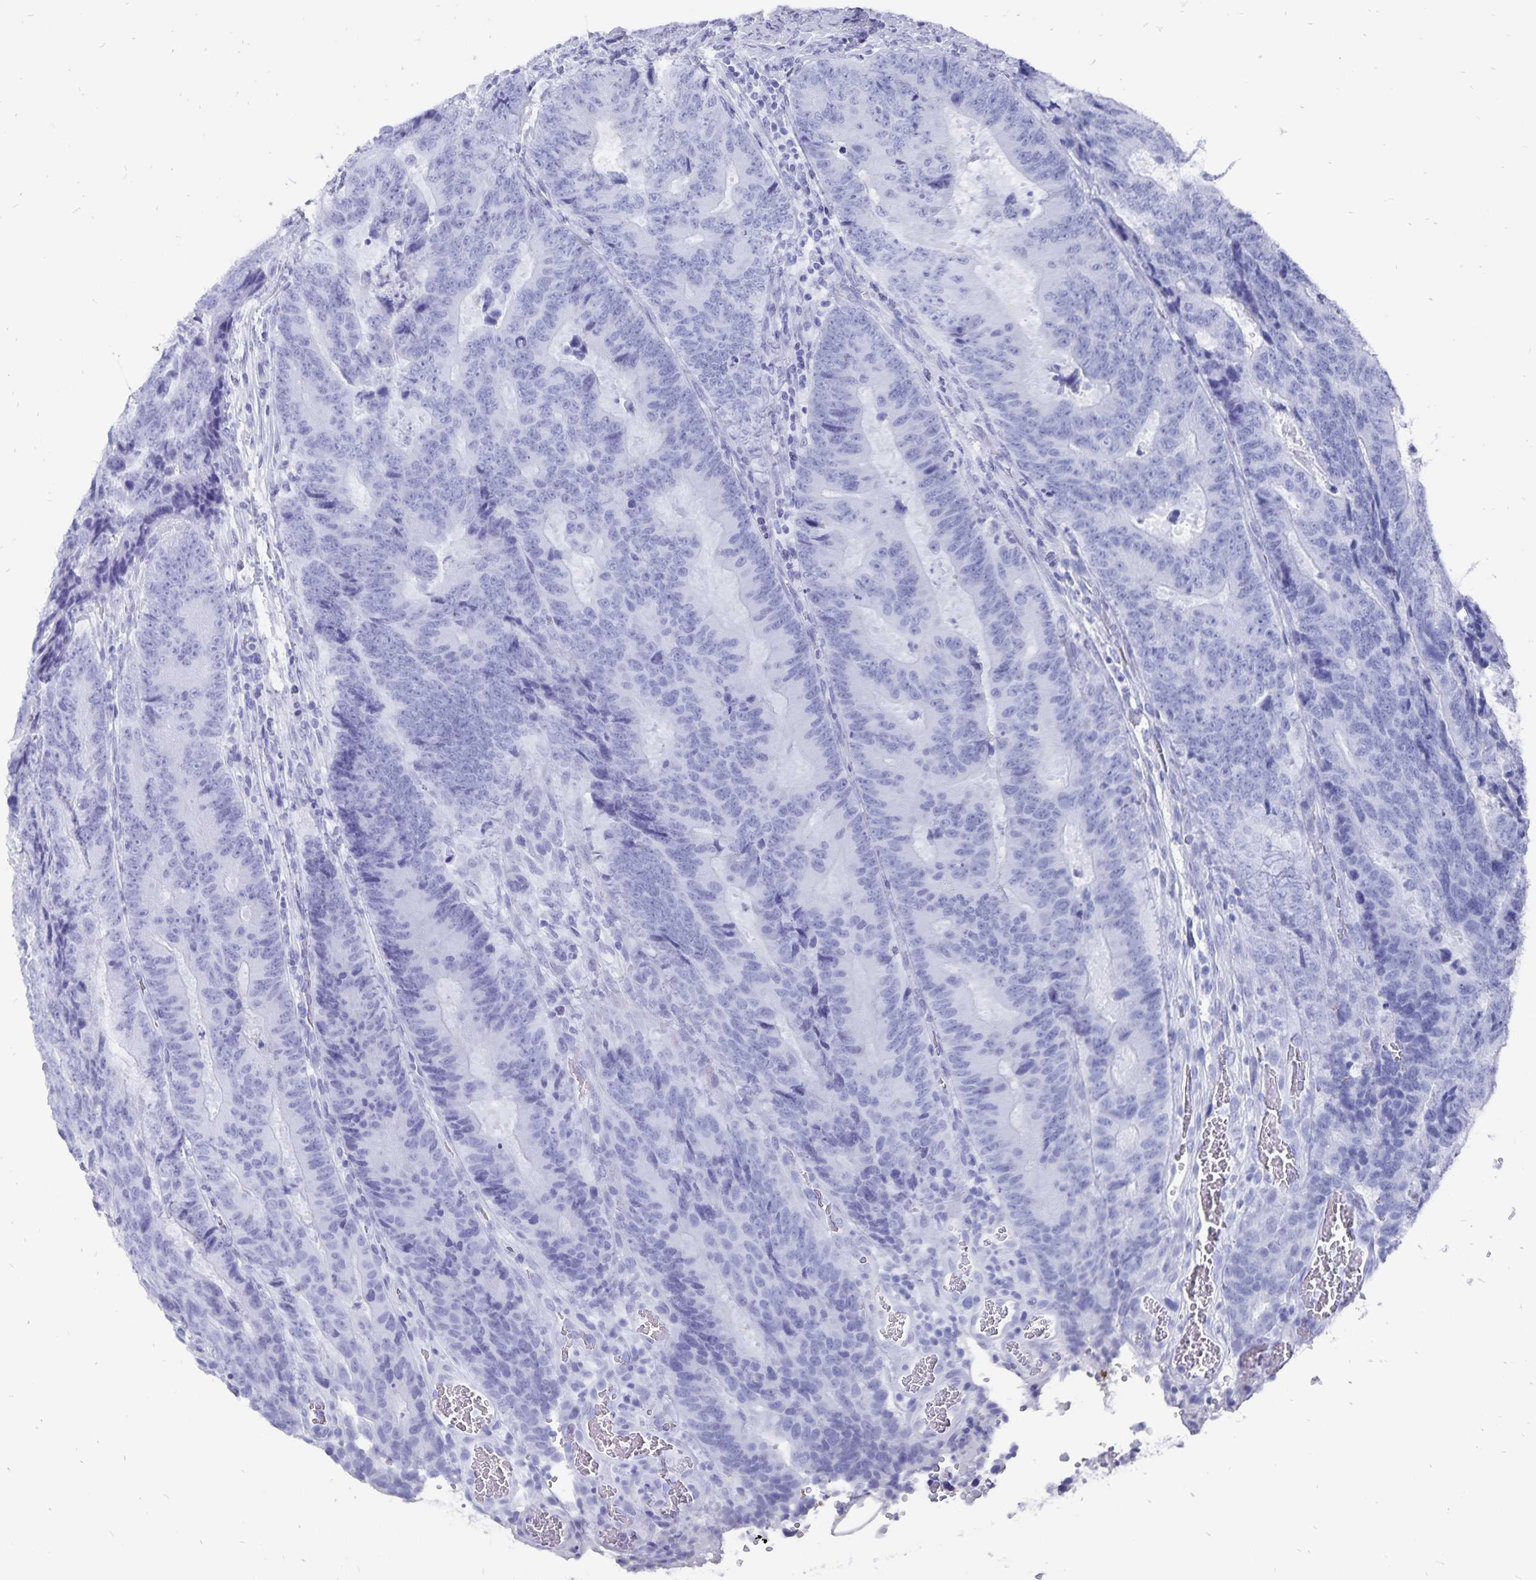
{"staining": {"intensity": "negative", "quantity": "none", "location": "none"}, "tissue": "colorectal cancer", "cell_type": "Tumor cells", "image_type": "cancer", "snomed": [{"axis": "morphology", "description": "Adenocarcinoma, NOS"}, {"axis": "topography", "description": "Colon"}], "caption": "Tumor cells are negative for protein expression in human colorectal cancer (adenocarcinoma).", "gene": "ADH1A", "patient": {"sex": "female", "age": 48}}